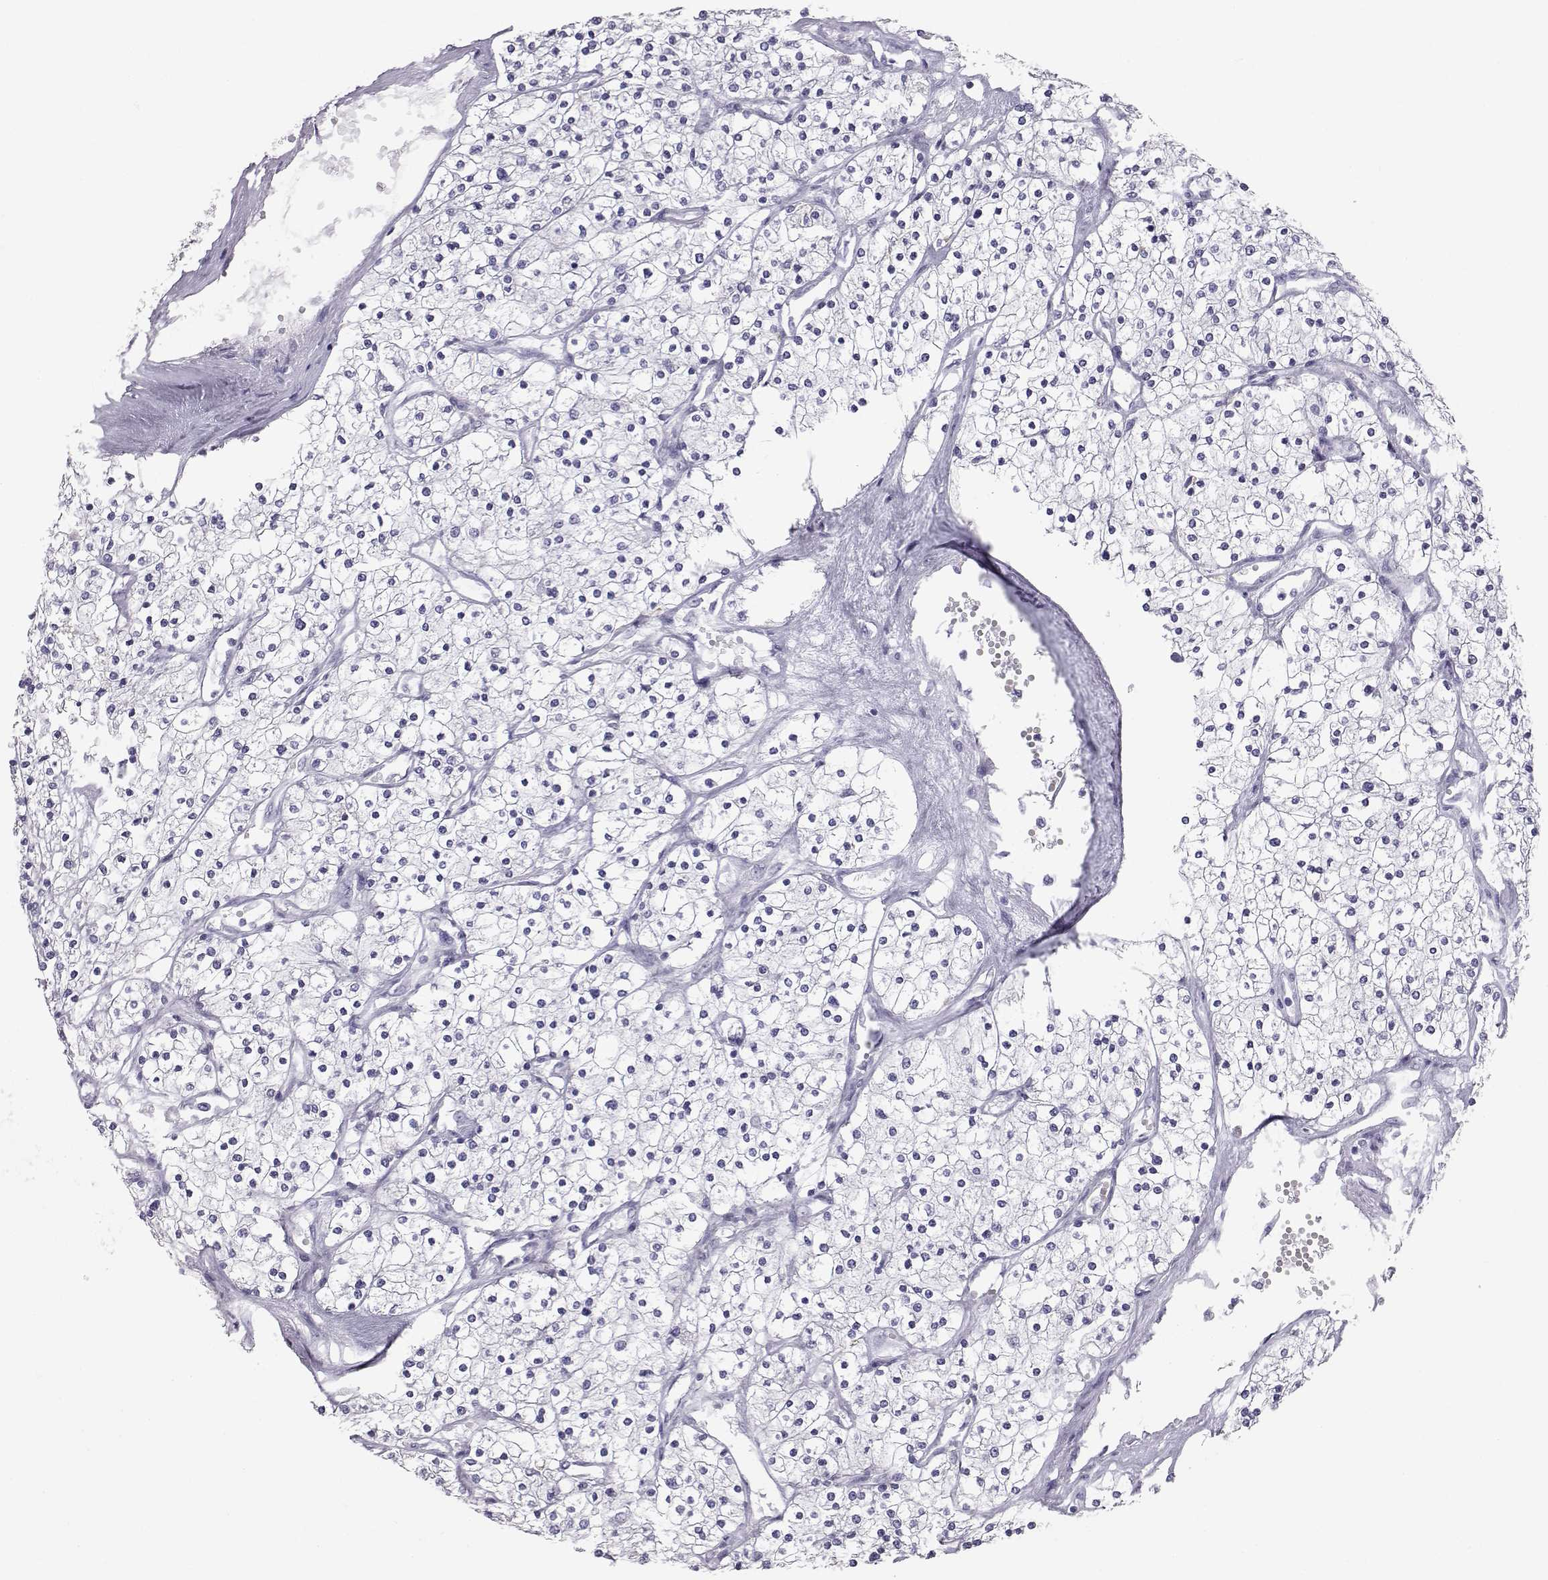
{"staining": {"intensity": "negative", "quantity": "none", "location": "none"}, "tissue": "renal cancer", "cell_type": "Tumor cells", "image_type": "cancer", "snomed": [{"axis": "morphology", "description": "Adenocarcinoma, NOS"}, {"axis": "topography", "description": "Kidney"}], "caption": "DAB immunohistochemical staining of human renal adenocarcinoma shows no significant staining in tumor cells.", "gene": "ITLN2", "patient": {"sex": "male", "age": 80}}